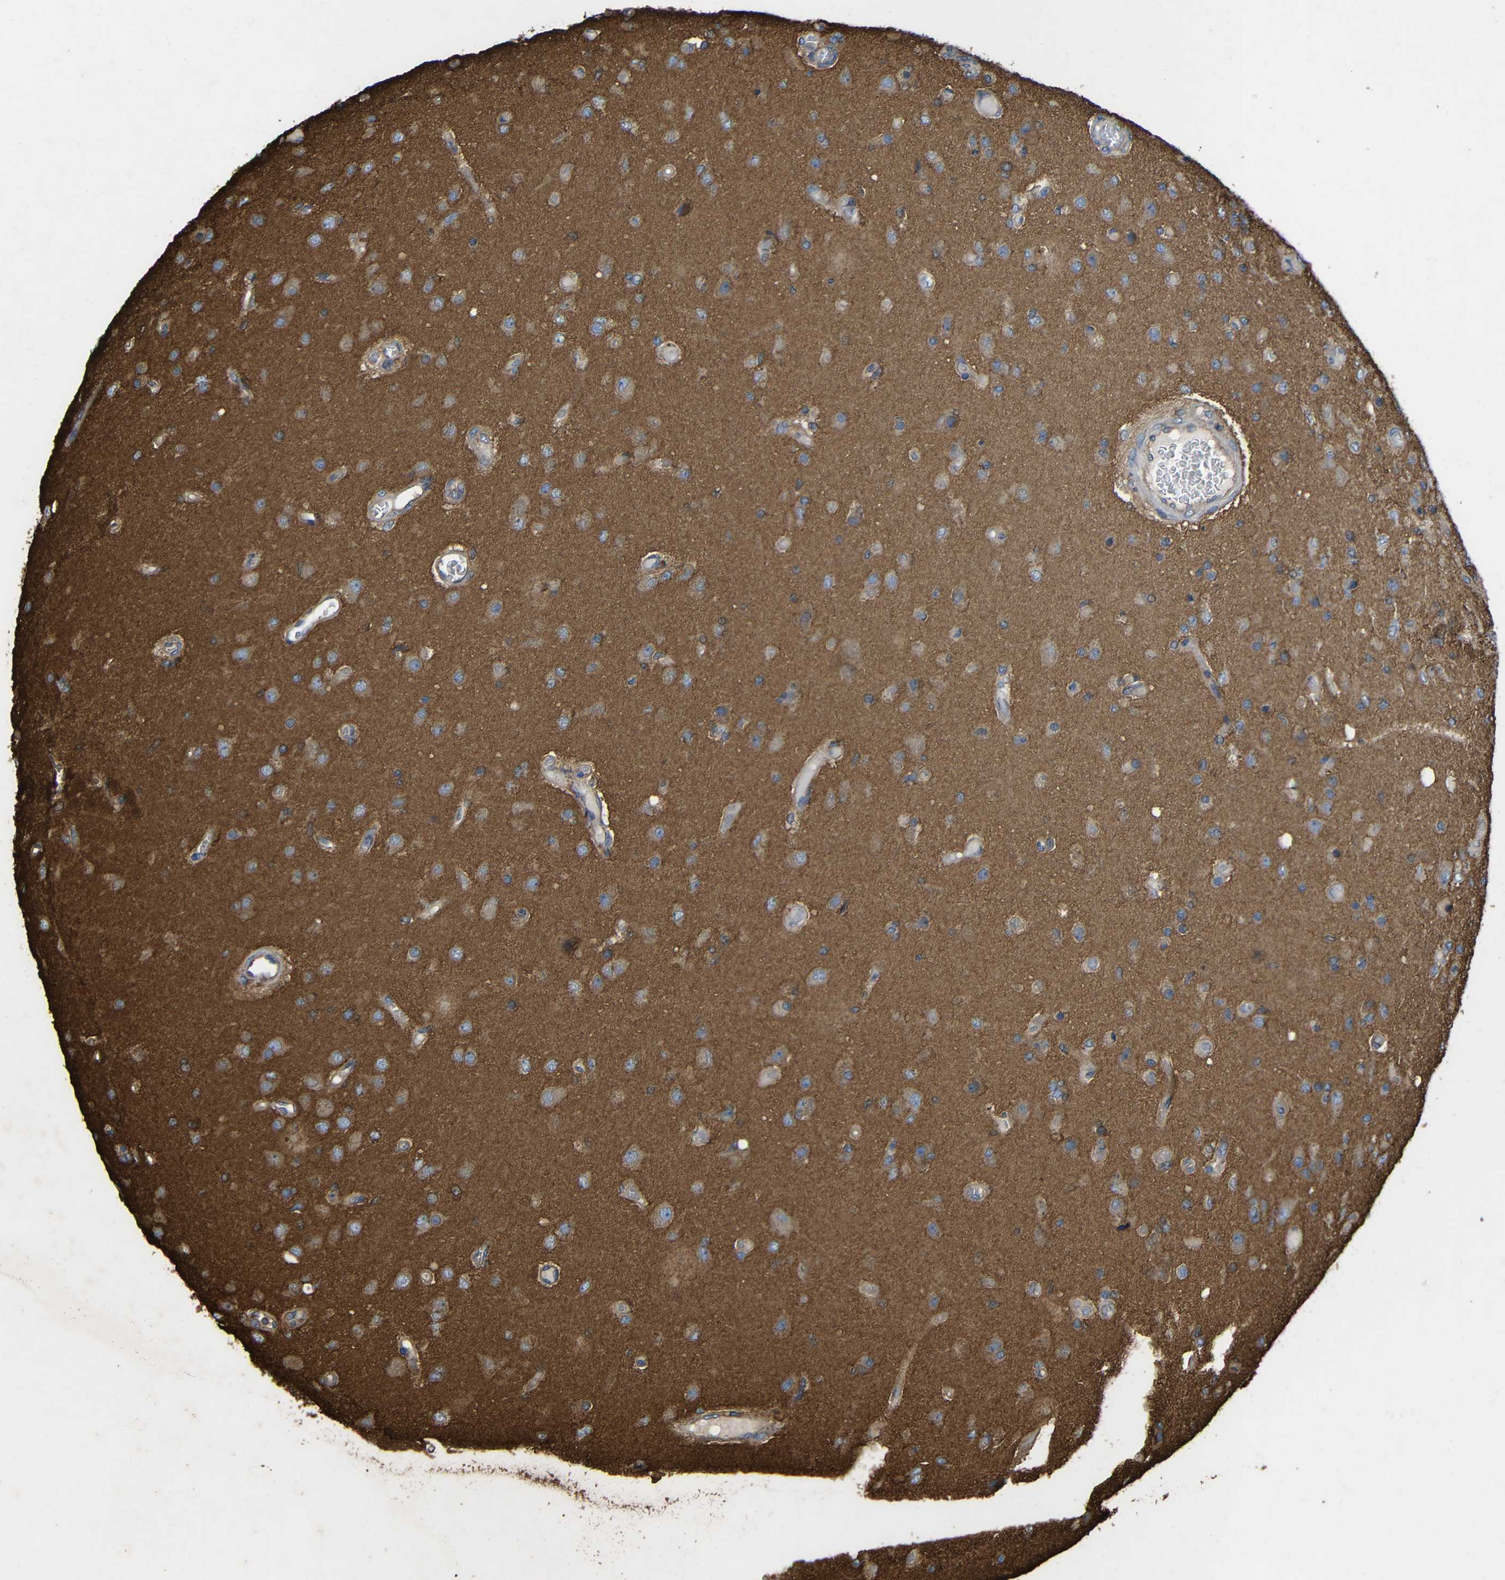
{"staining": {"intensity": "weak", "quantity": ">75%", "location": "cytoplasmic/membranous"}, "tissue": "glioma", "cell_type": "Tumor cells", "image_type": "cancer", "snomed": [{"axis": "morphology", "description": "Normal tissue, NOS"}, {"axis": "morphology", "description": "Glioma, malignant, High grade"}, {"axis": "topography", "description": "Cerebral cortex"}], "caption": "Approximately >75% of tumor cells in glioma show weak cytoplasmic/membranous protein positivity as visualized by brown immunohistochemical staining.", "gene": "TREM2", "patient": {"sex": "male", "age": 77}}